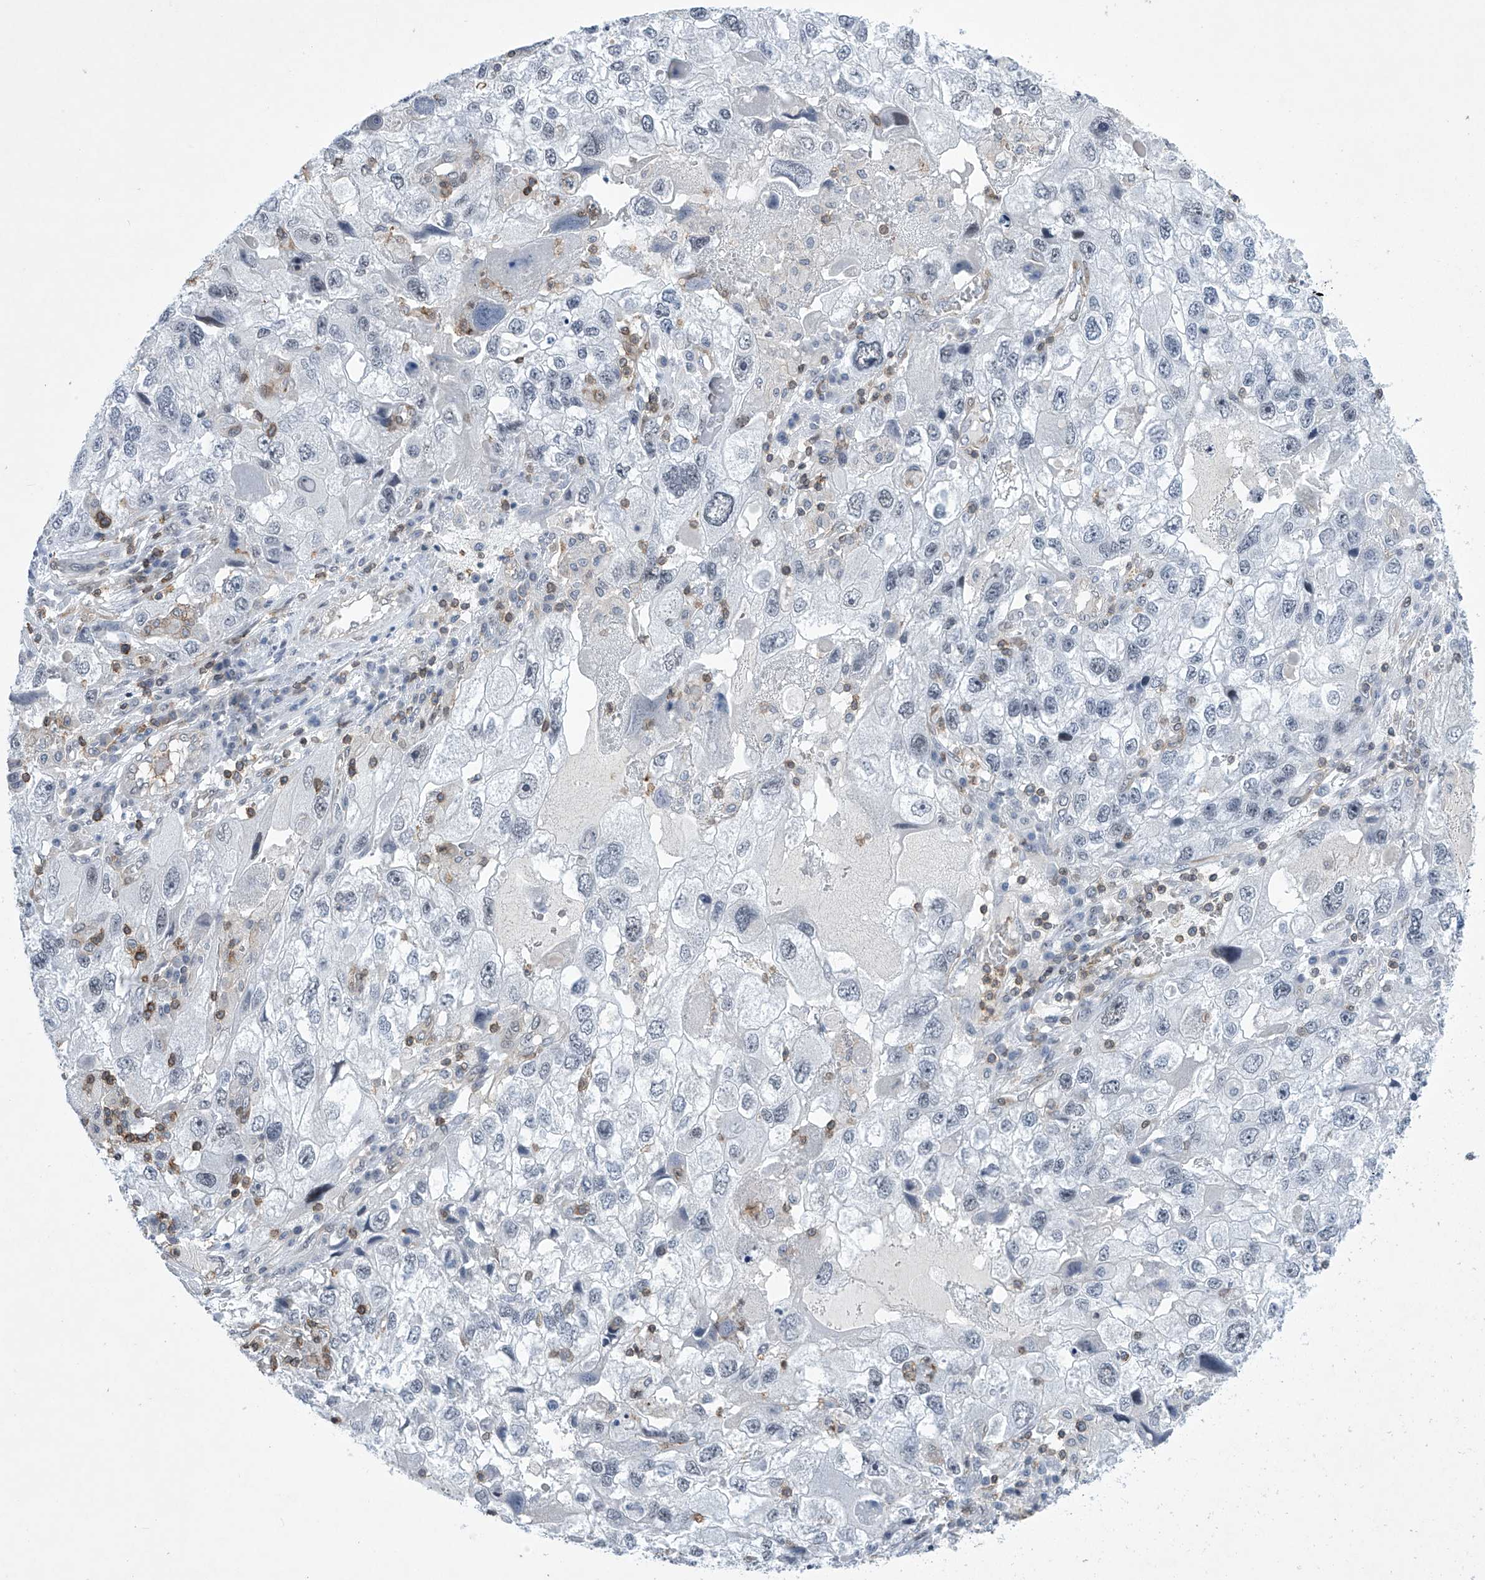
{"staining": {"intensity": "negative", "quantity": "none", "location": "none"}, "tissue": "endometrial cancer", "cell_type": "Tumor cells", "image_type": "cancer", "snomed": [{"axis": "morphology", "description": "Adenocarcinoma, NOS"}, {"axis": "topography", "description": "Endometrium"}], "caption": "This is an immunohistochemistry photomicrograph of endometrial adenocarcinoma. There is no expression in tumor cells.", "gene": "MSL3", "patient": {"sex": "female", "age": 49}}